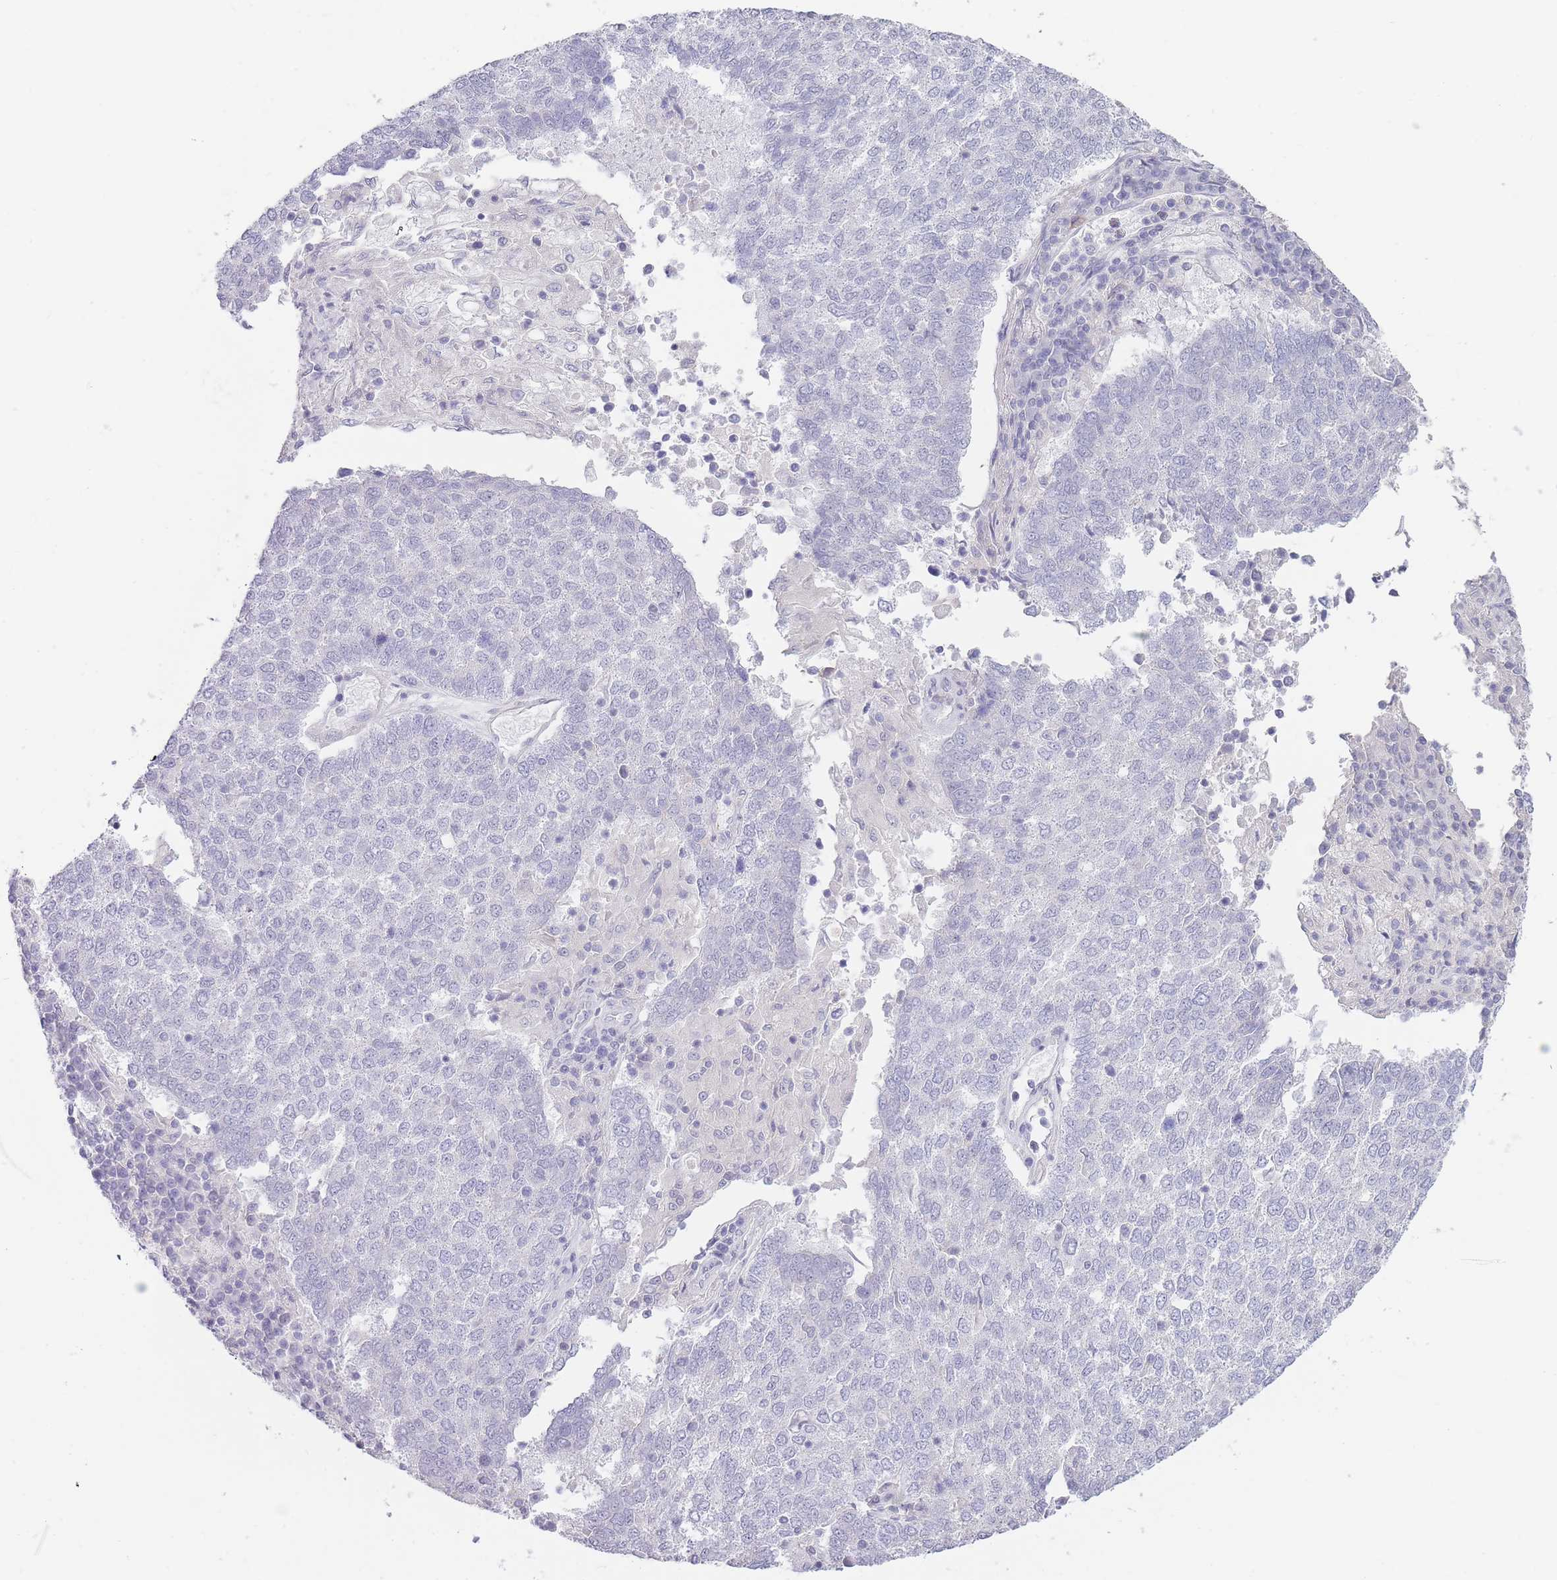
{"staining": {"intensity": "negative", "quantity": "none", "location": "none"}, "tissue": "lung cancer", "cell_type": "Tumor cells", "image_type": "cancer", "snomed": [{"axis": "morphology", "description": "Squamous cell carcinoma, NOS"}, {"axis": "topography", "description": "Lung"}], "caption": "Tumor cells show no significant expression in lung cancer.", "gene": "ASAP3", "patient": {"sex": "male", "age": 73}}